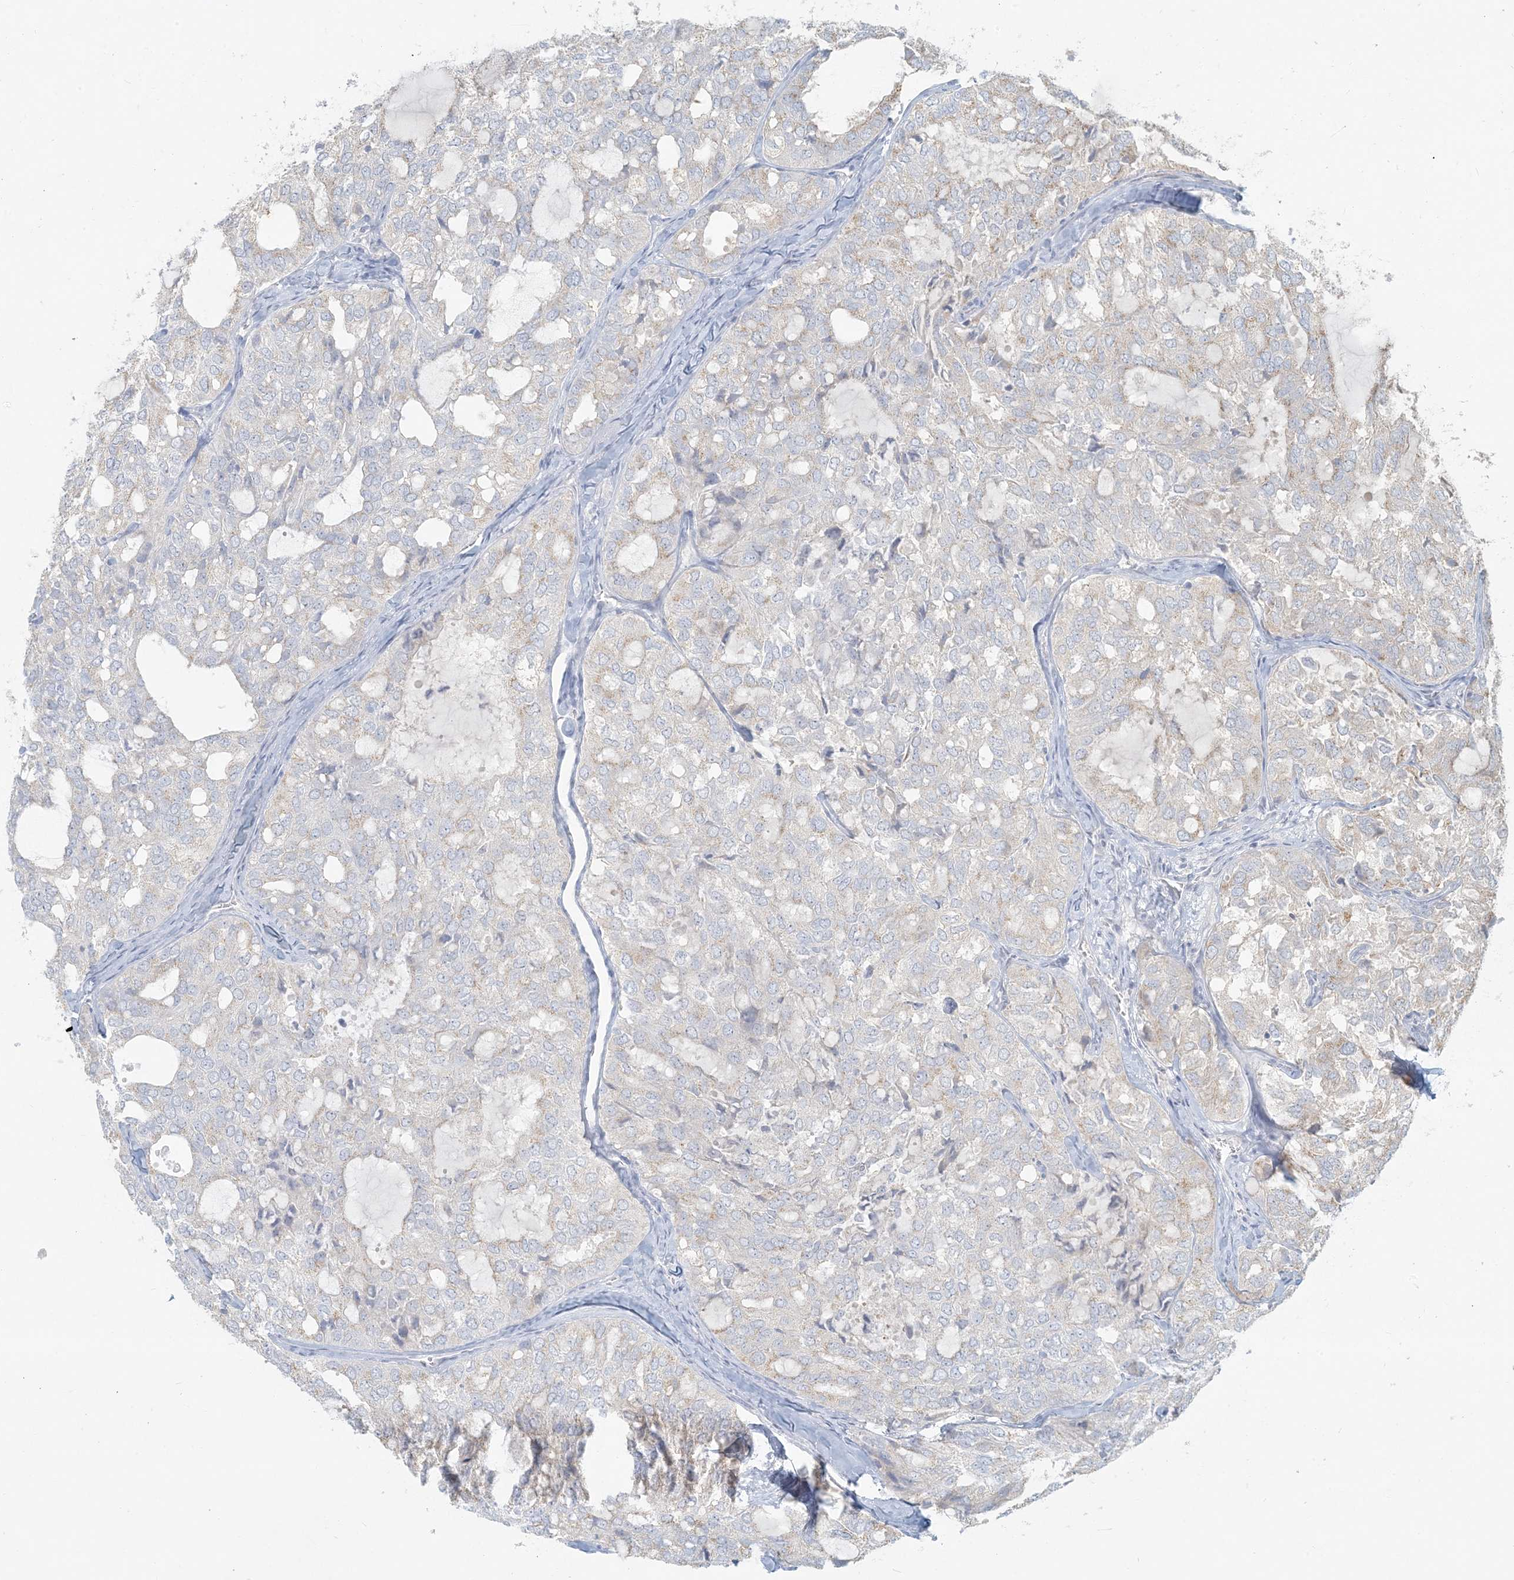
{"staining": {"intensity": "negative", "quantity": "none", "location": "none"}, "tissue": "thyroid cancer", "cell_type": "Tumor cells", "image_type": "cancer", "snomed": [{"axis": "morphology", "description": "Follicular adenoma carcinoma, NOS"}, {"axis": "topography", "description": "Thyroid gland"}], "caption": "IHC of human thyroid follicular adenoma carcinoma reveals no staining in tumor cells. (DAB (3,3'-diaminobenzidine) immunohistochemistry, high magnification).", "gene": "HACL1", "patient": {"sex": "male", "age": 75}}